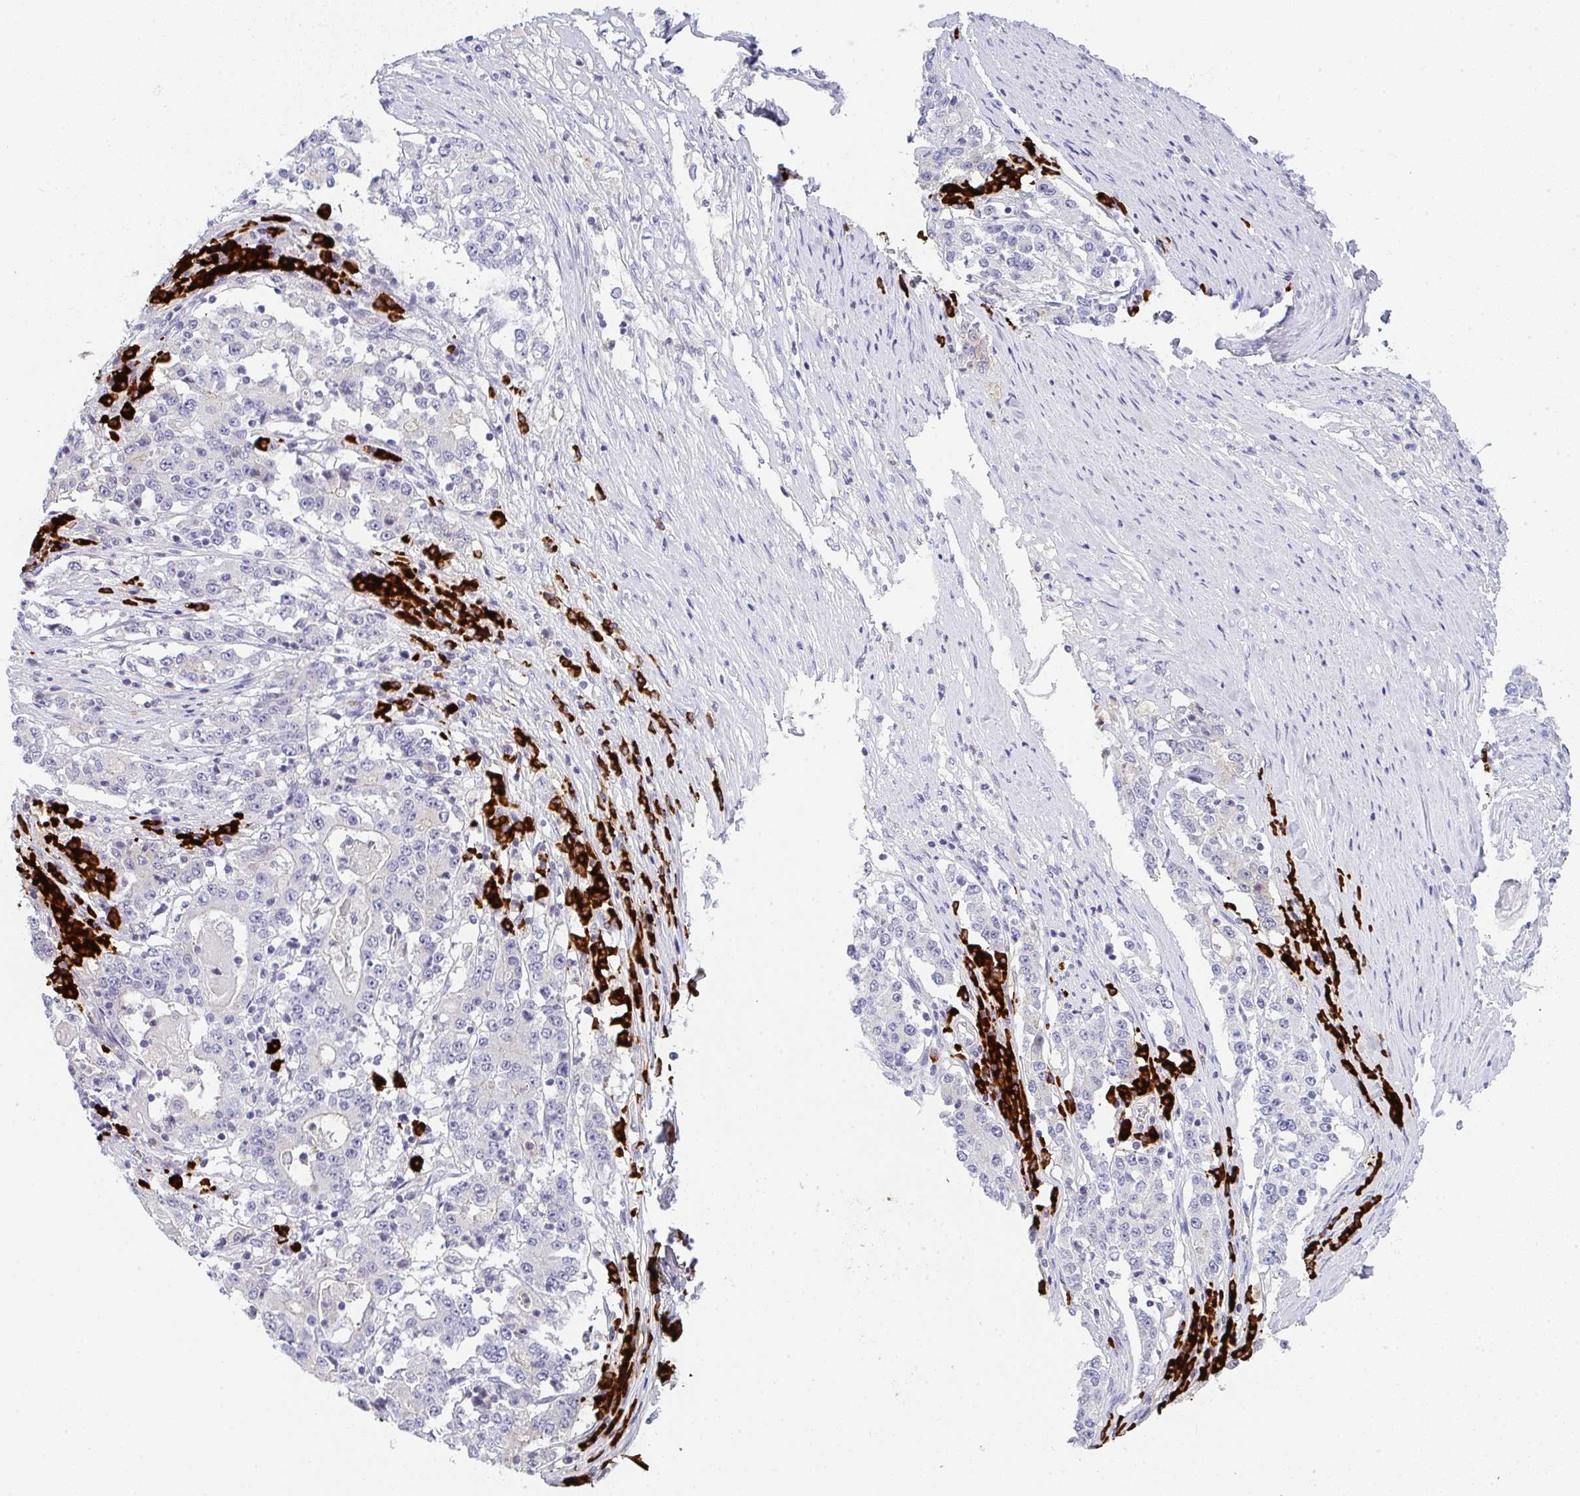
{"staining": {"intensity": "negative", "quantity": "none", "location": "none"}, "tissue": "stomach cancer", "cell_type": "Tumor cells", "image_type": "cancer", "snomed": [{"axis": "morphology", "description": "Adenocarcinoma, NOS"}, {"axis": "topography", "description": "Stomach"}], "caption": "Immunohistochemistry image of neoplastic tissue: human stomach cancer stained with DAB exhibits no significant protein positivity in tumor cells.", "gene": "CACNA1S", "patient": {"sex": "male", "age": 59}}